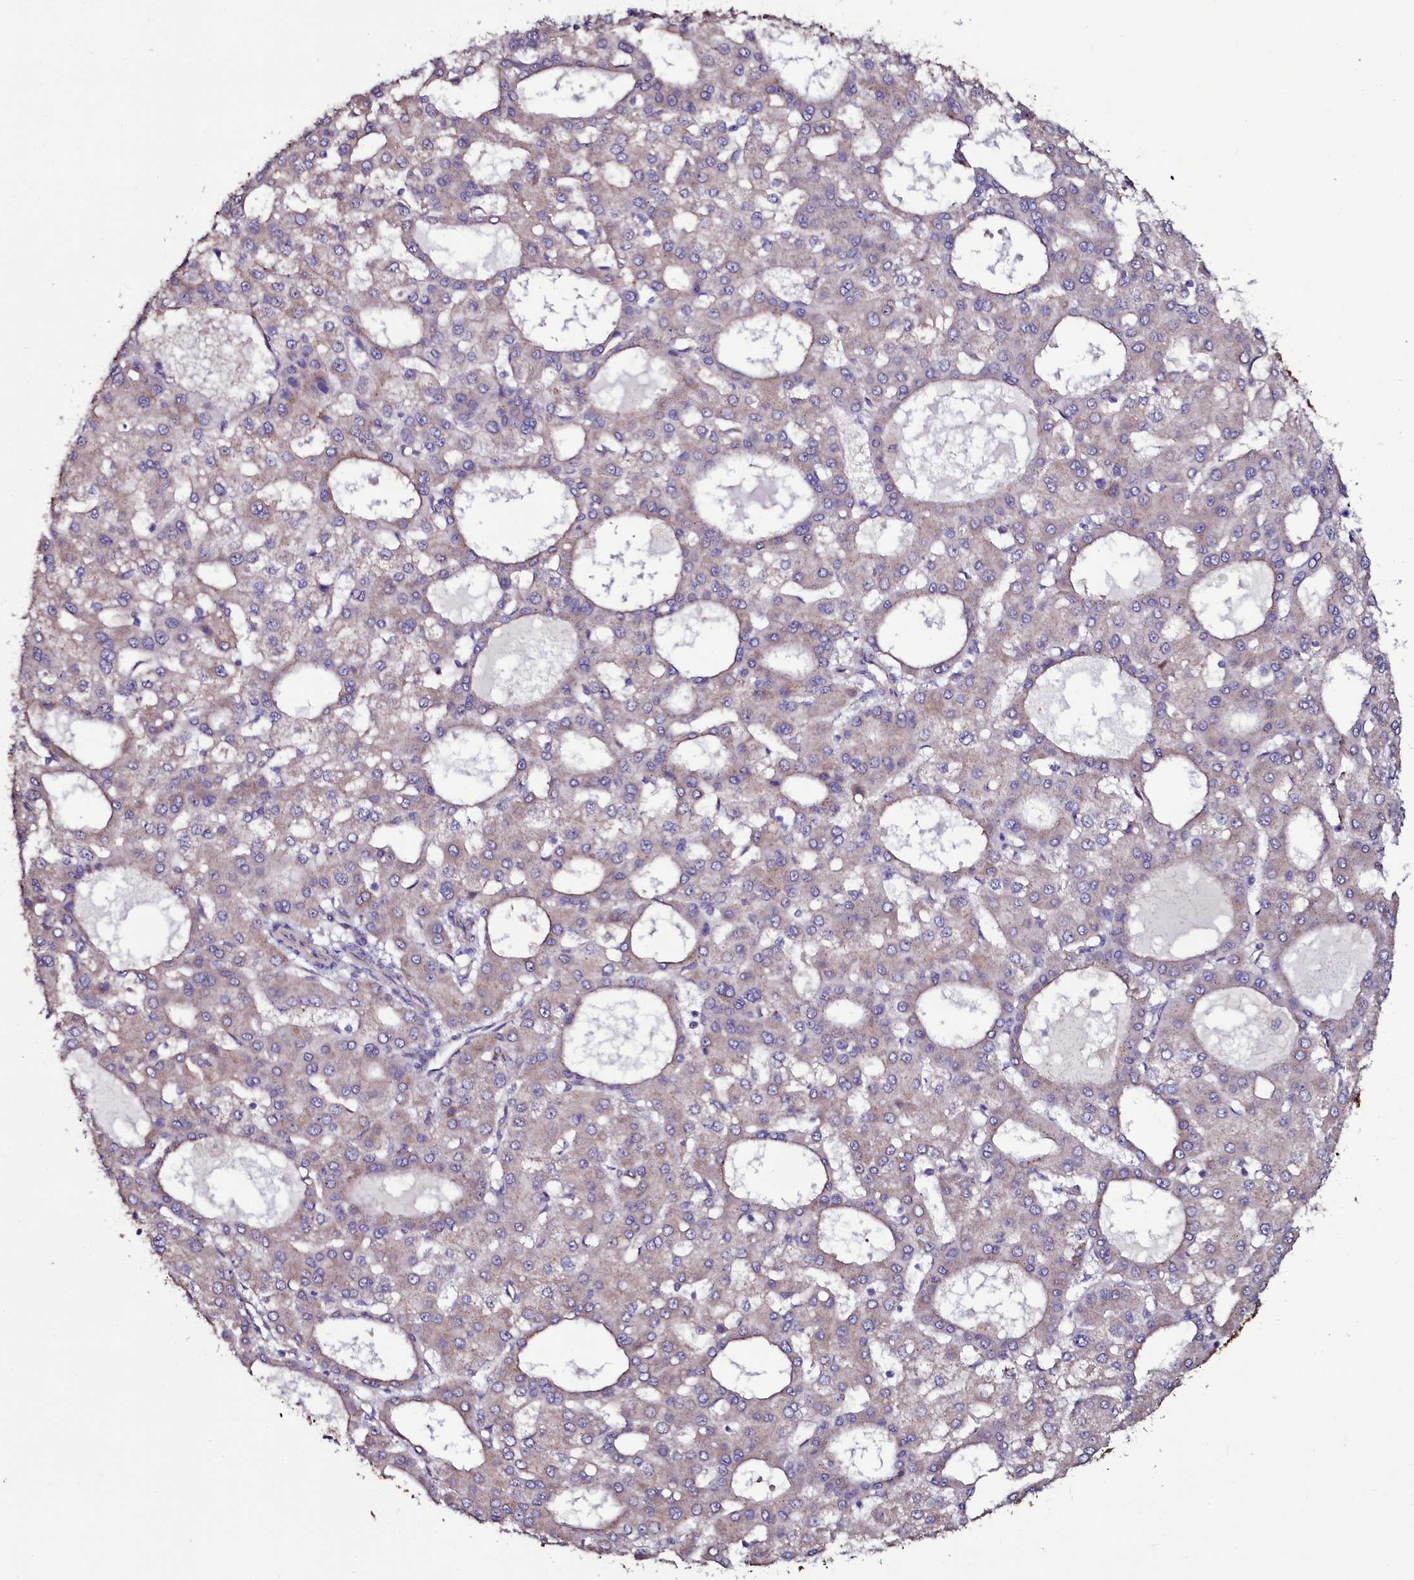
{"staining": {"intensity": "weak", "quantity": "25%-75%", "location": "cytoplasmic/membranous"}, "tissue": "liver cancer", "cell_type": "Tumor cells", "image_type": "cancer", "snomed": [{"axis": "morphology", "description": "Carcinoma, Hepatocellular, NOS"}, {"axis": "topography", "description": "Liver"}], "caption": "Protein analysis of liver cancer (hepatocellular carcinoma) tissue demonstrates weak cytoplasmic/membranous staining in approximately 25%-75% of tumor cells. (brown staining indicates protein expression, while blue staining denotes nuclei).", "gene": "USPL1", "patient": {"sex": "male", "age": 47}}